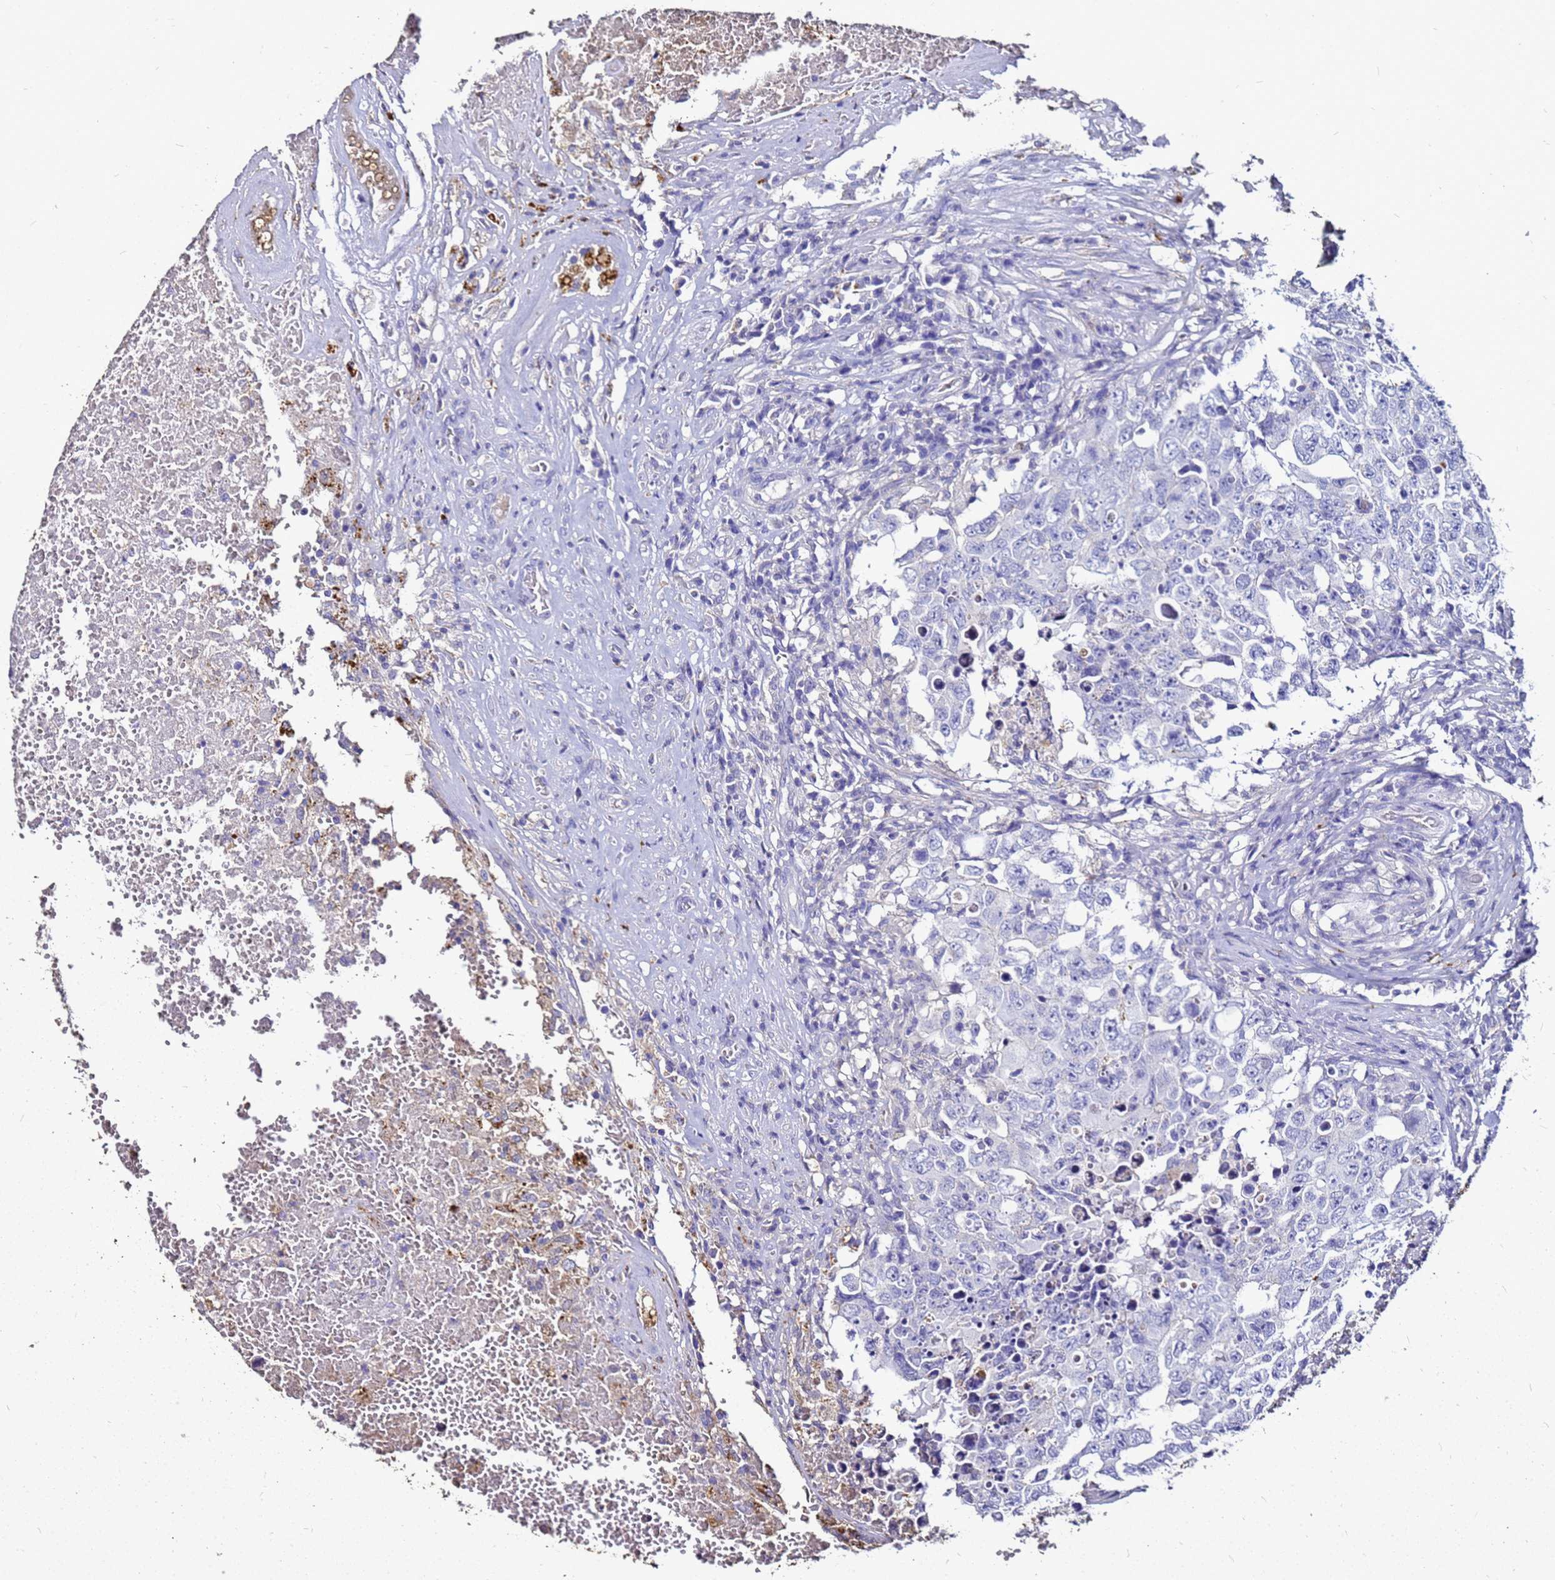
{"staining": {"intensity": "negative", "quantity": "none", "location": "none"}, "tissue": "testis cancer", "cell_type": "Tumor cells", "image_type": "cancer", "snomed": [{"axis": "morphology", "description": "Carcinoma, Embryonal, NOS"}, {"axis": "topography", "description": "Testis"}], "caption": "Testis cancer was stained to show a protein in brown. There is no significant expression in tumor cells. The staining is performed using DAB brown chromogen with nuclei counter-stained in using hematoxylin.", "gene": "S100A2", "patient": {"sex": "male", "age": 26}}